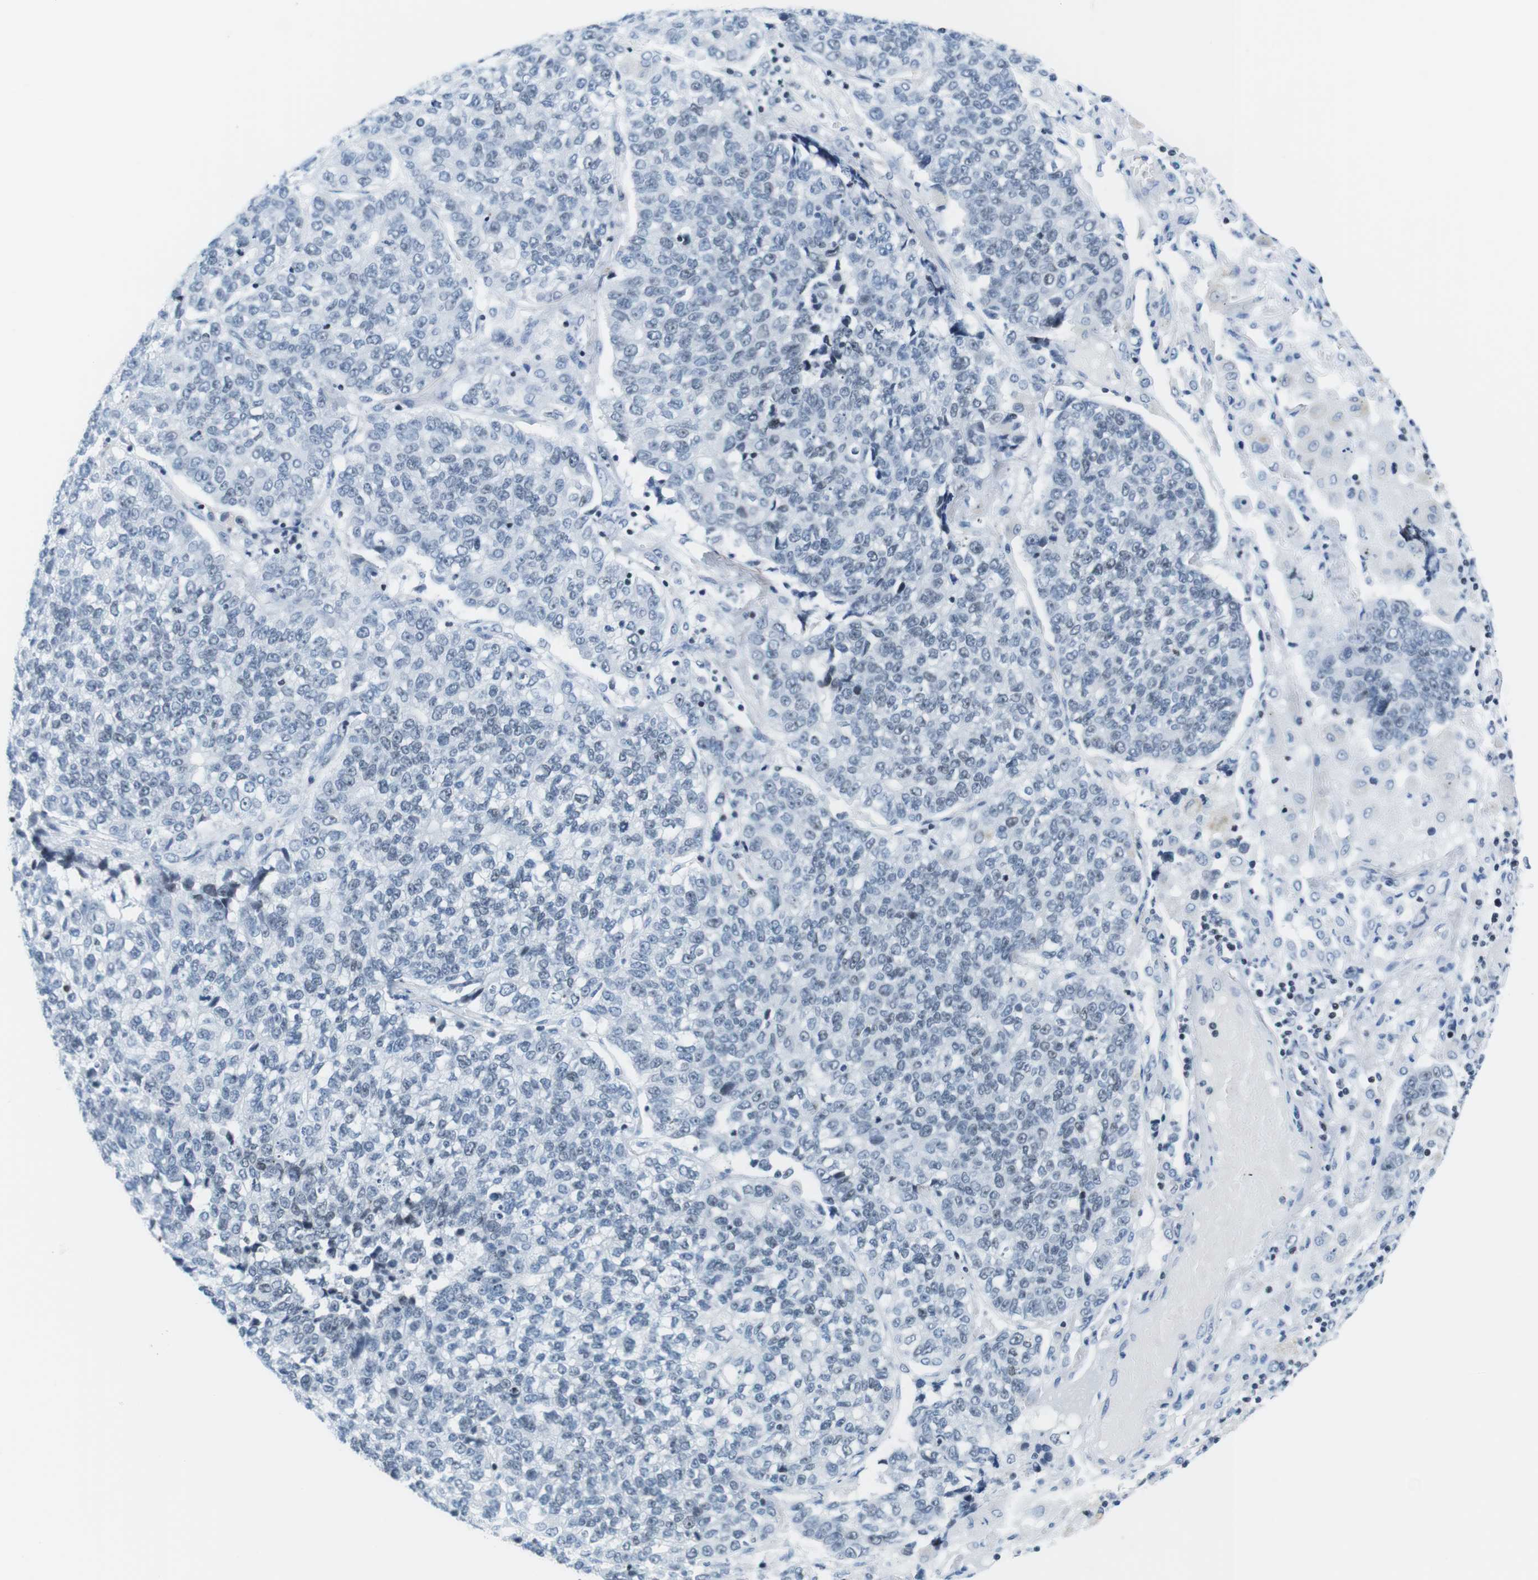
{"staining": {"intensity": "negative", "quantity": "none", "location": "none"}, "tissue": "lung cancer", "cell_type": "Tumor cells", "image_type": "cancer", "snomed": [{"axis": "morphology", "description": "Adenocarcinoma, NOS"}, {"axis": "topography", "description": "Lung"}], "caption": "High power microscopy micrograph of an immunohistochemistry (IHC) photomicrograph of lung cancer (adenocarcinoma), revealing no significant staining in tumor cells.", "gene": "NIFK", "patient": {"sex": "male", "age": 49}}